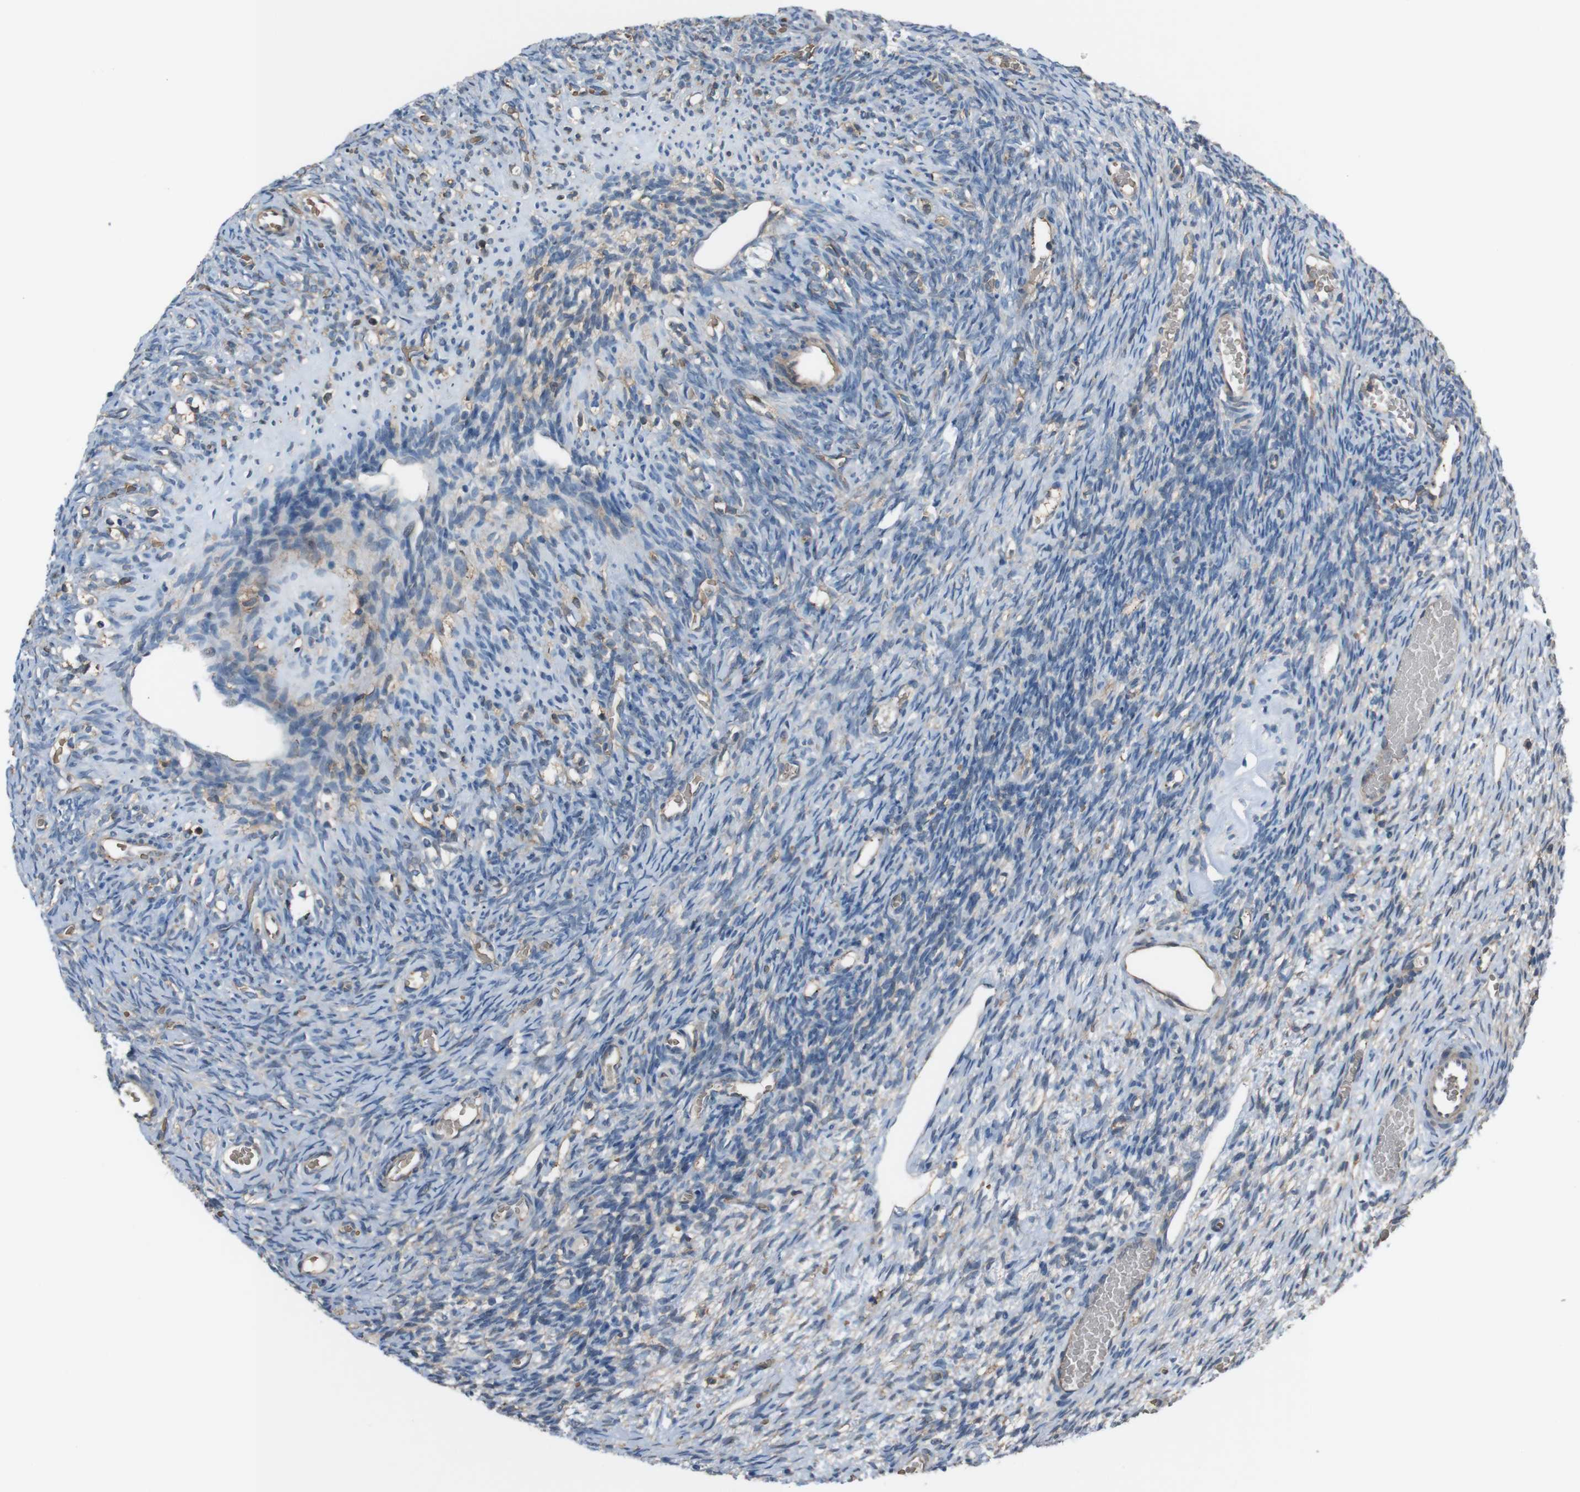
{"staining": {"intensity": "weak", "quantity": "25%-75%", "location": "cytoplasmic/membranous"}, "tissue": "ovary", "cell_type": "Ovarian stroma cells", "image_type": "normal", "snomed": [{"axis": "morphology", "description": "Normal tissue, NOS"}, {"axis": "topography", "description": "Ovary"}], "caption": "Brown immunohistochemical staining in benign human ovary exhibits weak cytoplasmic/membranous positivity in approximately 25%-75% of ovarian stroma cells. (brown staining indicates protein expression, while blue staining denotes nuclei).", "gene": "ATP2B1", "patient": {"sex": "female", "age": 35}}